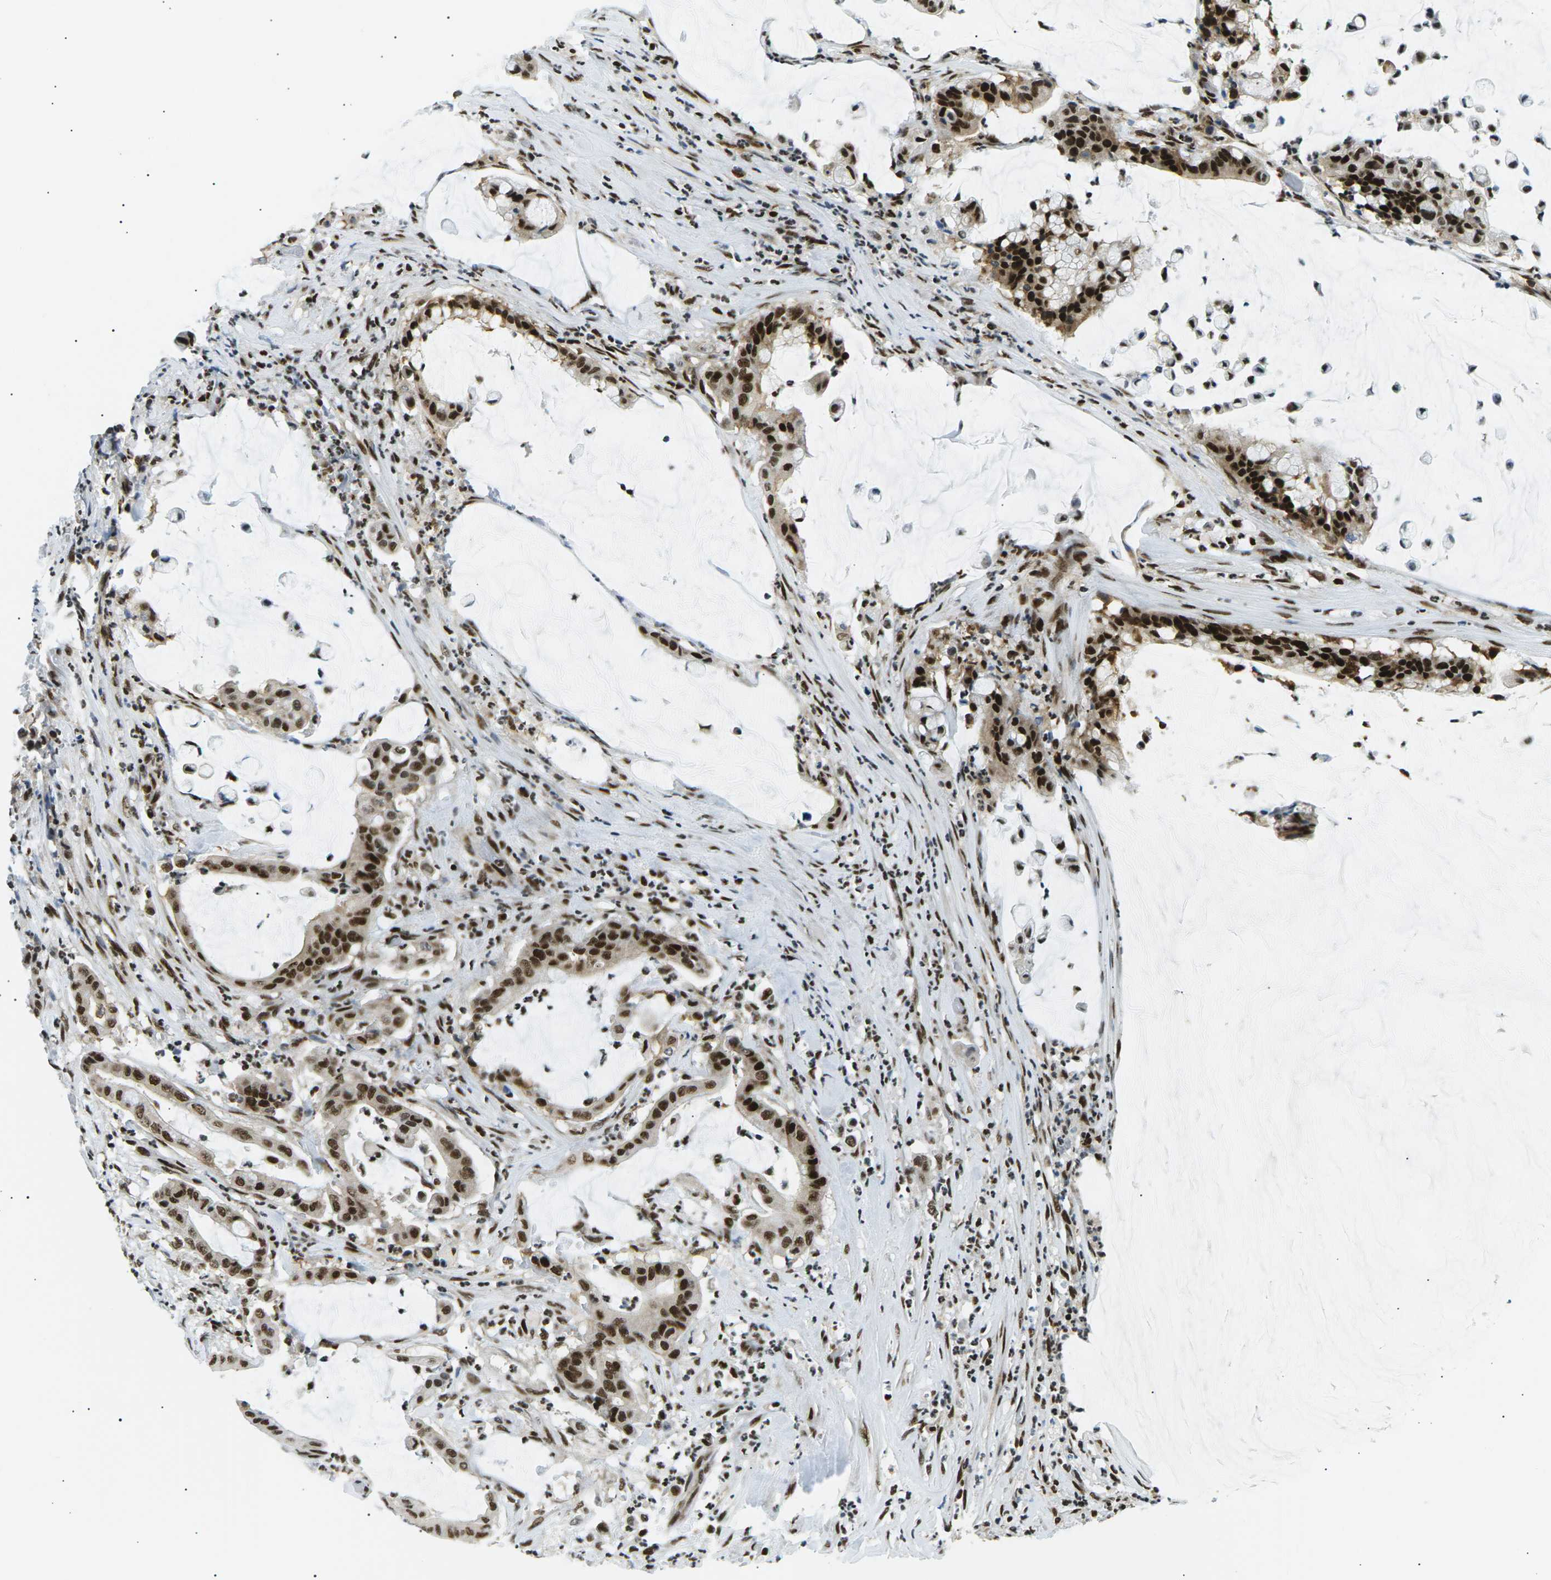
{"staining": {"intensity": "strong", "quantity": ">75%", "location": "nuclear"}, "tissue": "pancreatic cancer", "cell_type": "Tumor cells", "image_type": "cancer", "snomed": [{"axis": "morphology", "description": "Adenocarcinoma, NOS"}, {"axis": "topography", "description": "Pancreas"}], "caption": "Protein expression analysis of pancreatic cancer displays strong nuclear expression in approximately >75% of tumor cells.", "gene": "RPA2", "patient": {"sex": "male", "age": 41}}